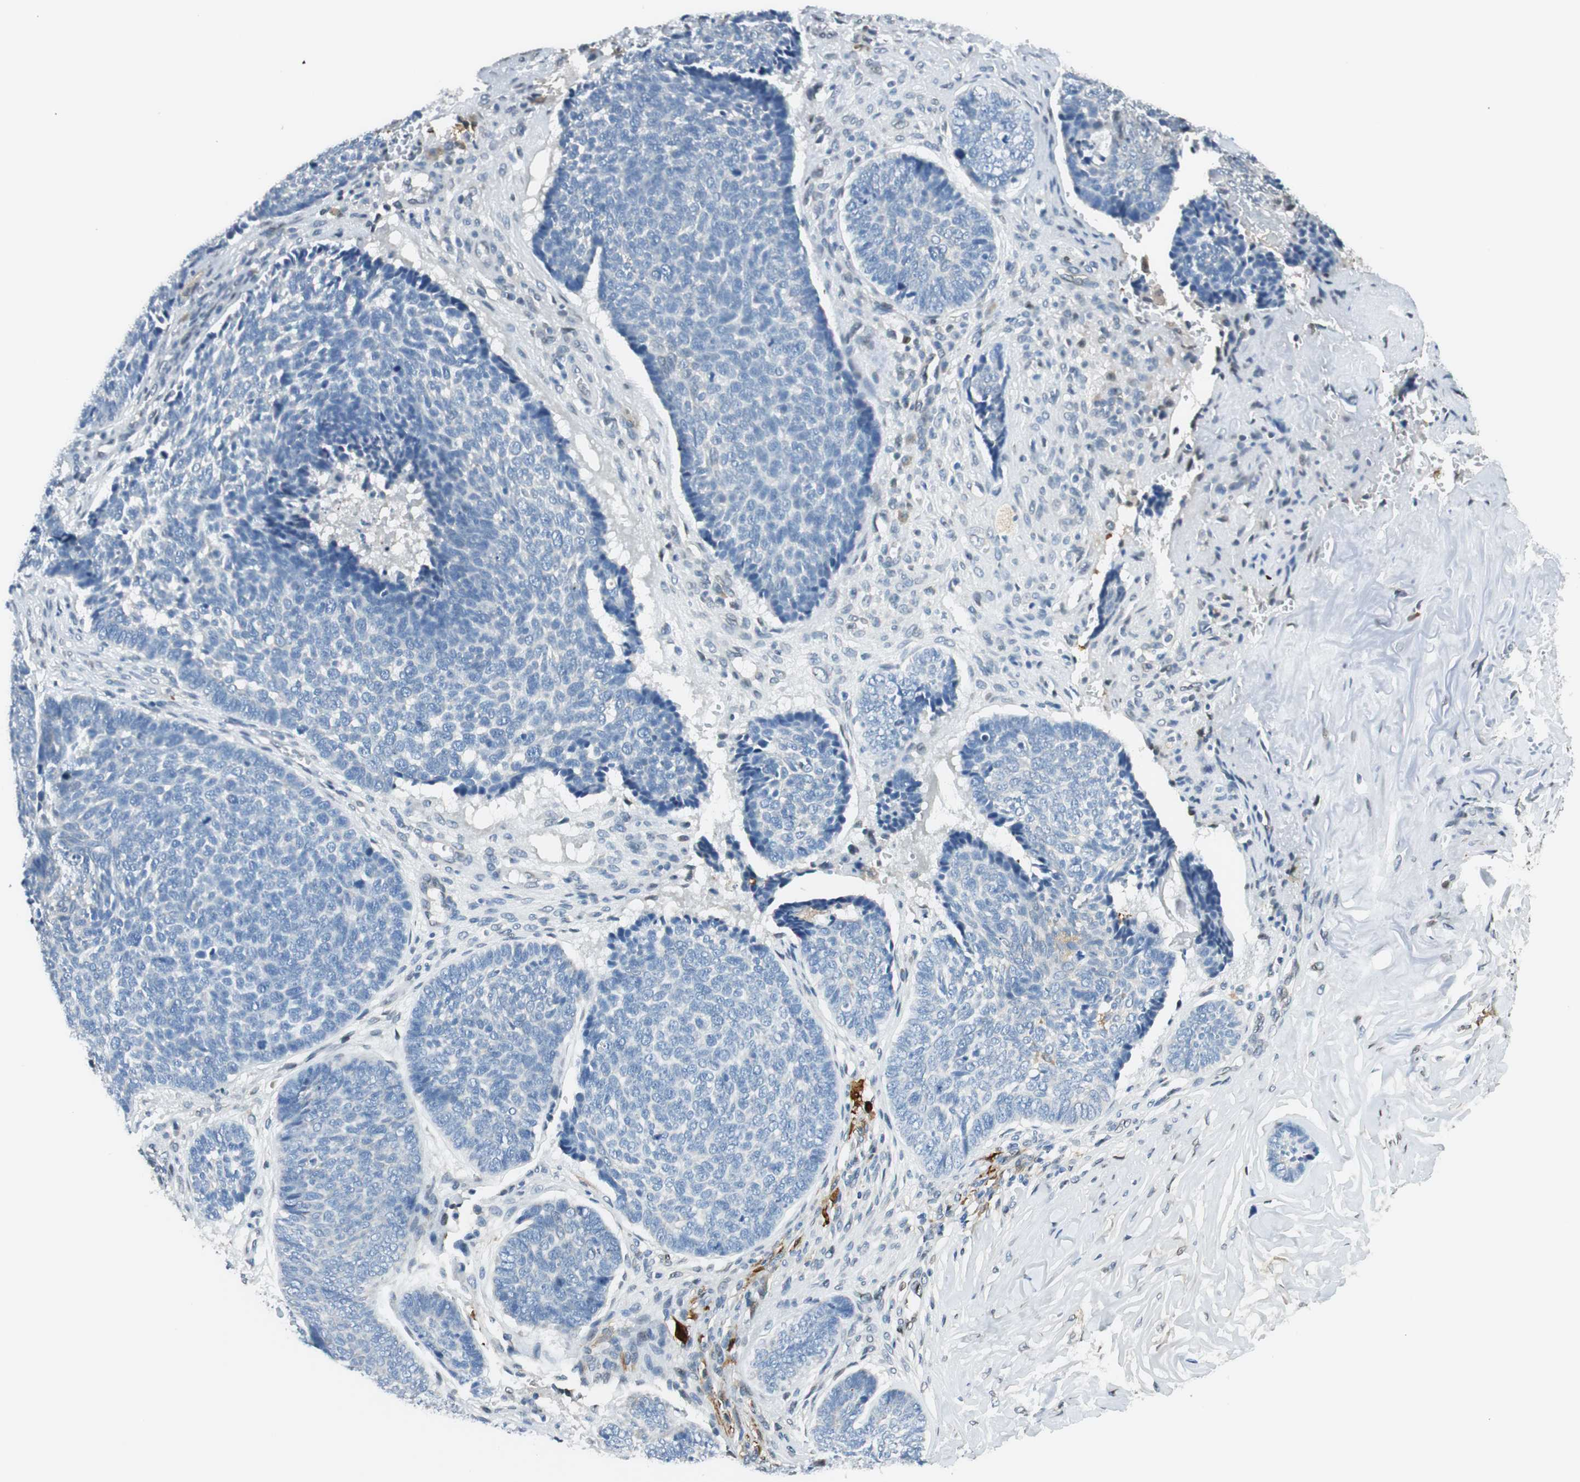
{"staining": {"intensity": "negative", "quantity": "none", "location": "none"}, "tissue": "skin cancer", "cell_type": "Tumor cells", "image_type": "cancer", "snomed": [{"axis": "morphology", "description": "Basal cell carcinoma"}, {"axis": "topography", "description": "Skin"}], "caption": "Tumor cells are negative for protein expression in human skin basal cell carcinoma.", "gene": "TMEM260", "patient": {"sex": "male", "age": 84}}